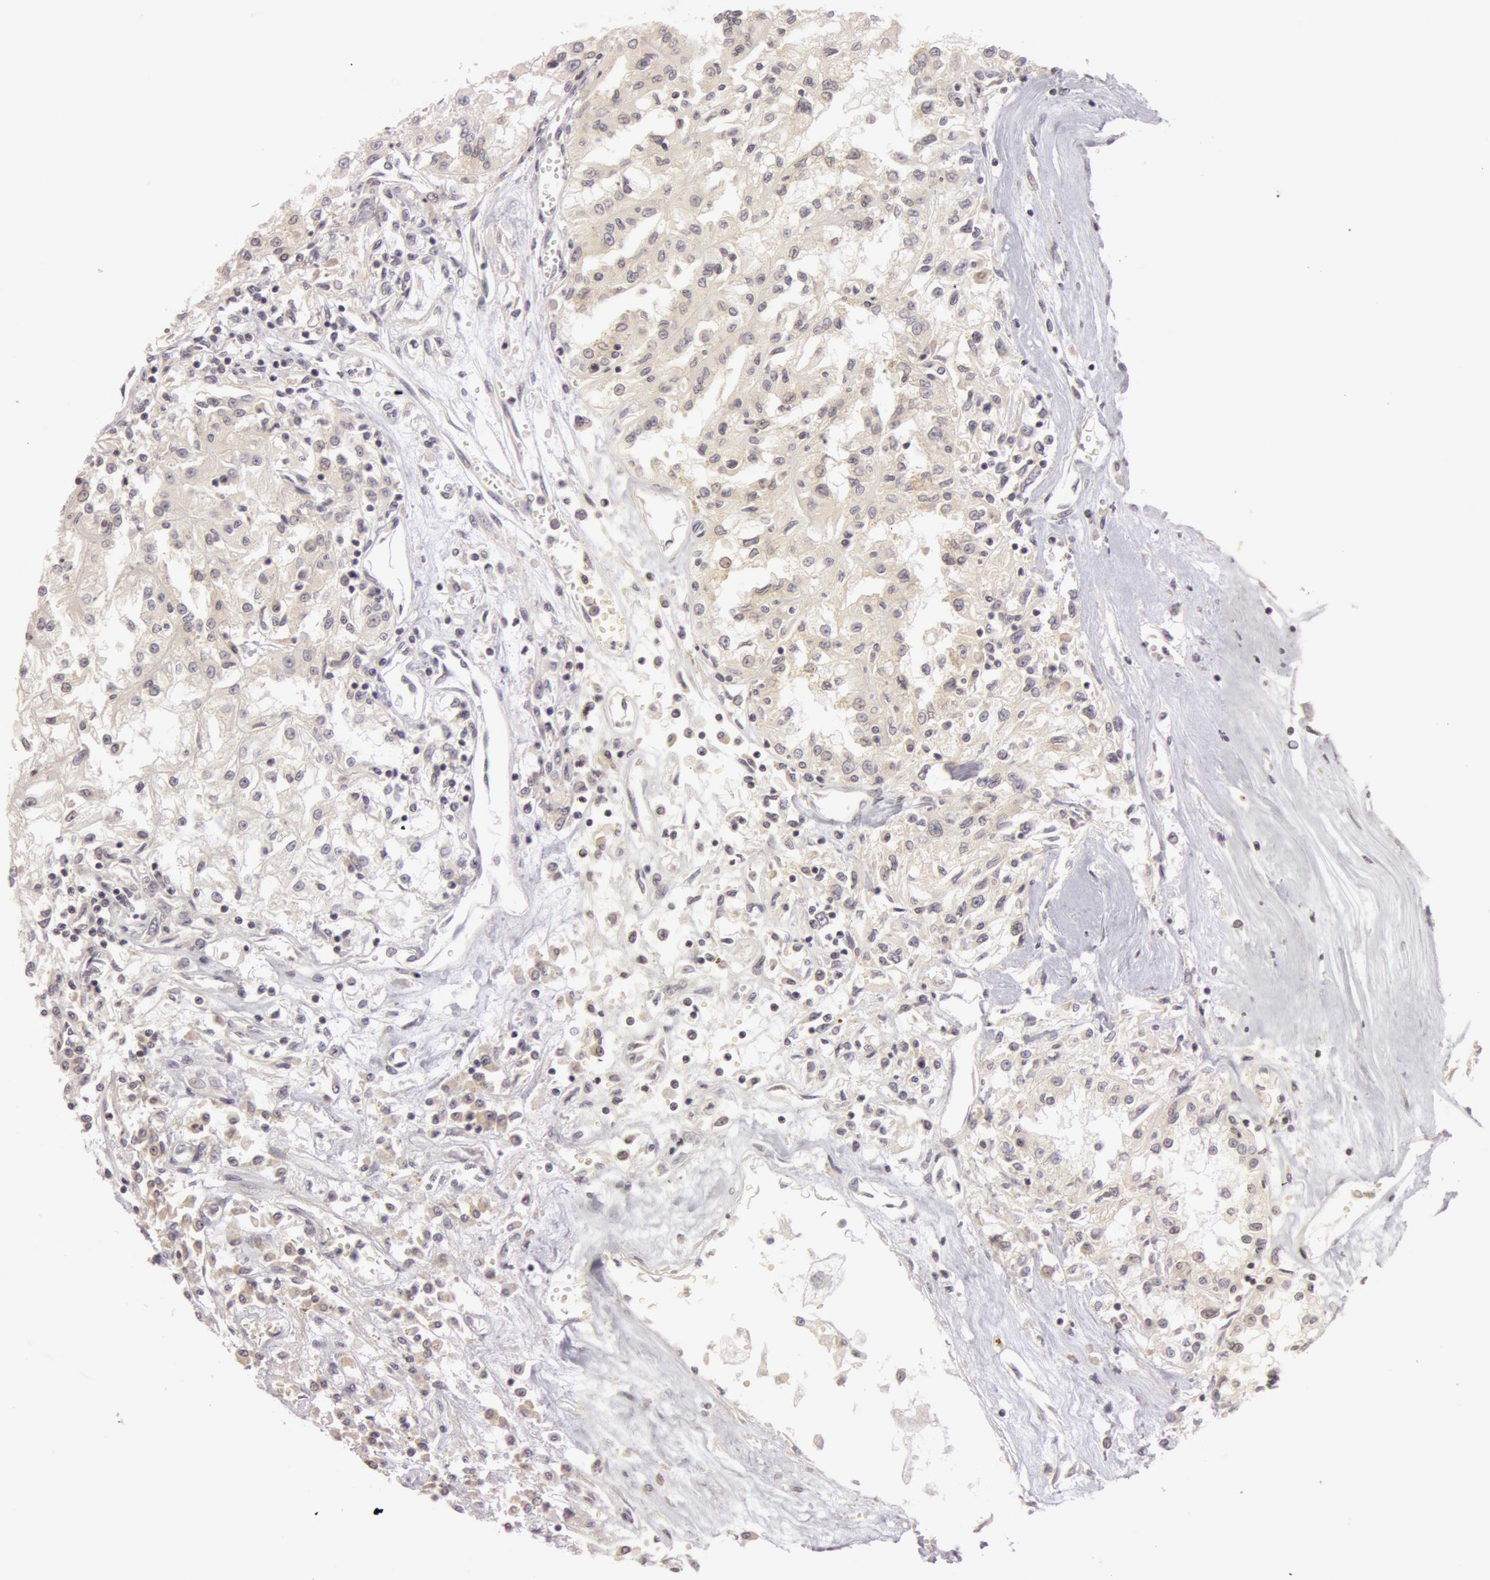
{"staining": {"intensity": "weak", "quantity": "<25%", "location": "cytoplasmic/membranous"}, "tissue": "renal cancer", "cell_type": "Tumor cells", "image_type": "cancer", "snomed": [{"axis": "morphology", "description": "Adenocarcinoma, NOS"}, {"axis": "topography", "description": "Kidney"}], "caption": "Tumor cells show no significant protein staining in adenocarcinoma (renal). The staining was performed using DAB (3,3'-diaminobenzidine) to visualize the protein expression in brown, while the nuclei were stained in blue with hematoxylin (Magnification: 20x).", "gene": "RALGAPA1", "patient": {"sex": "male", "age": 78}}